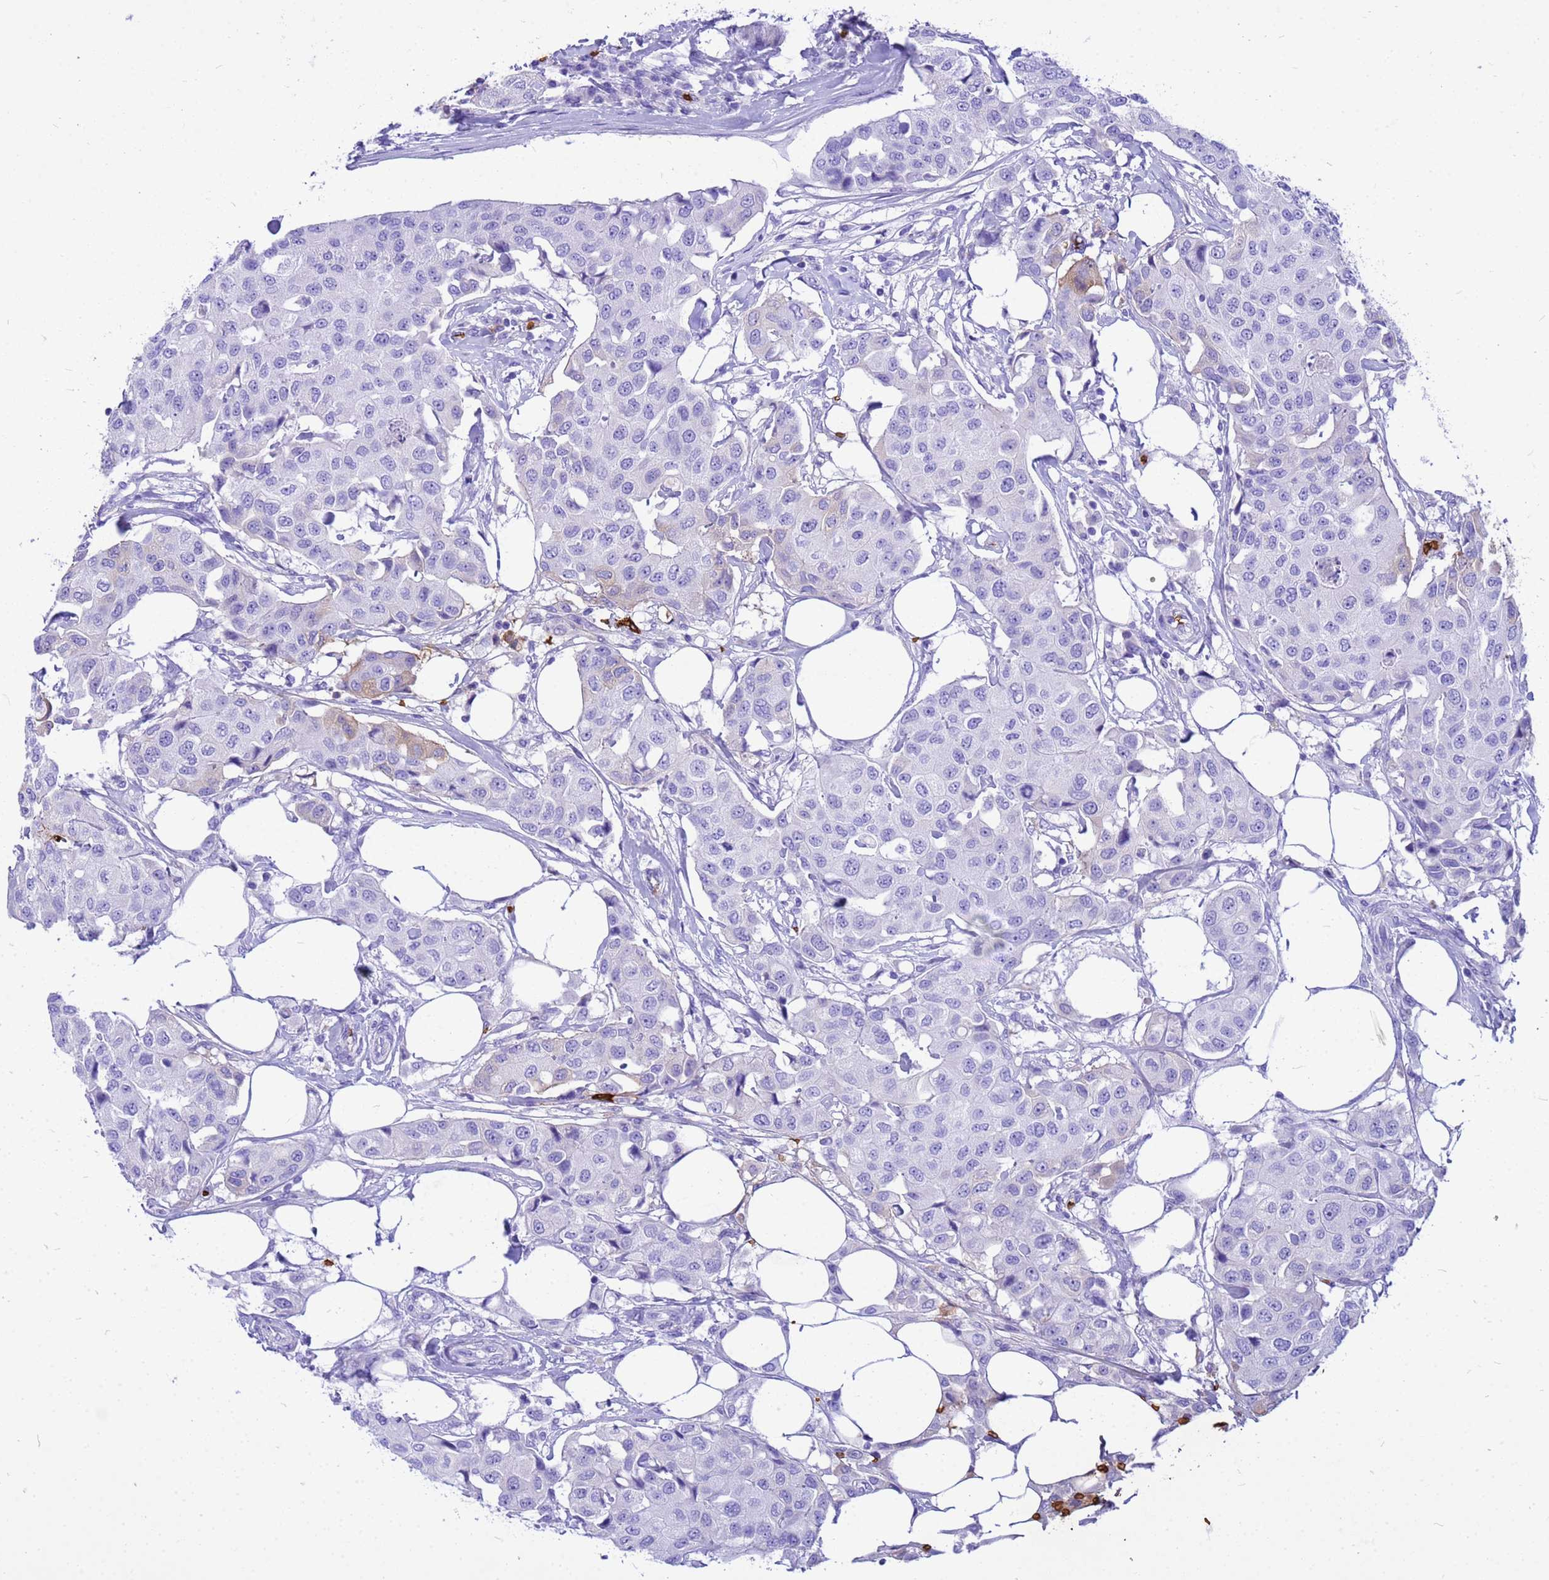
{"staining": {"intensity": "negative", "quantity": "none", "location": "none"}, "tissue": "breast cancer", "cell_type": "Tumor cells", "image_type": "cancer", "snomed": [{"axis": "morphology", "description": "Duct carcinoma"}, {"axis": "topography", "description": "Breast"}], "caption": "The histopathology image shows no significant staining in tumor cells of breast cancer. (DAB immunohistochemistry visualized using brightfield microscopy, high magnification).", "gene": "HBA2", "patient": {"sex": "female", "age": 80}}